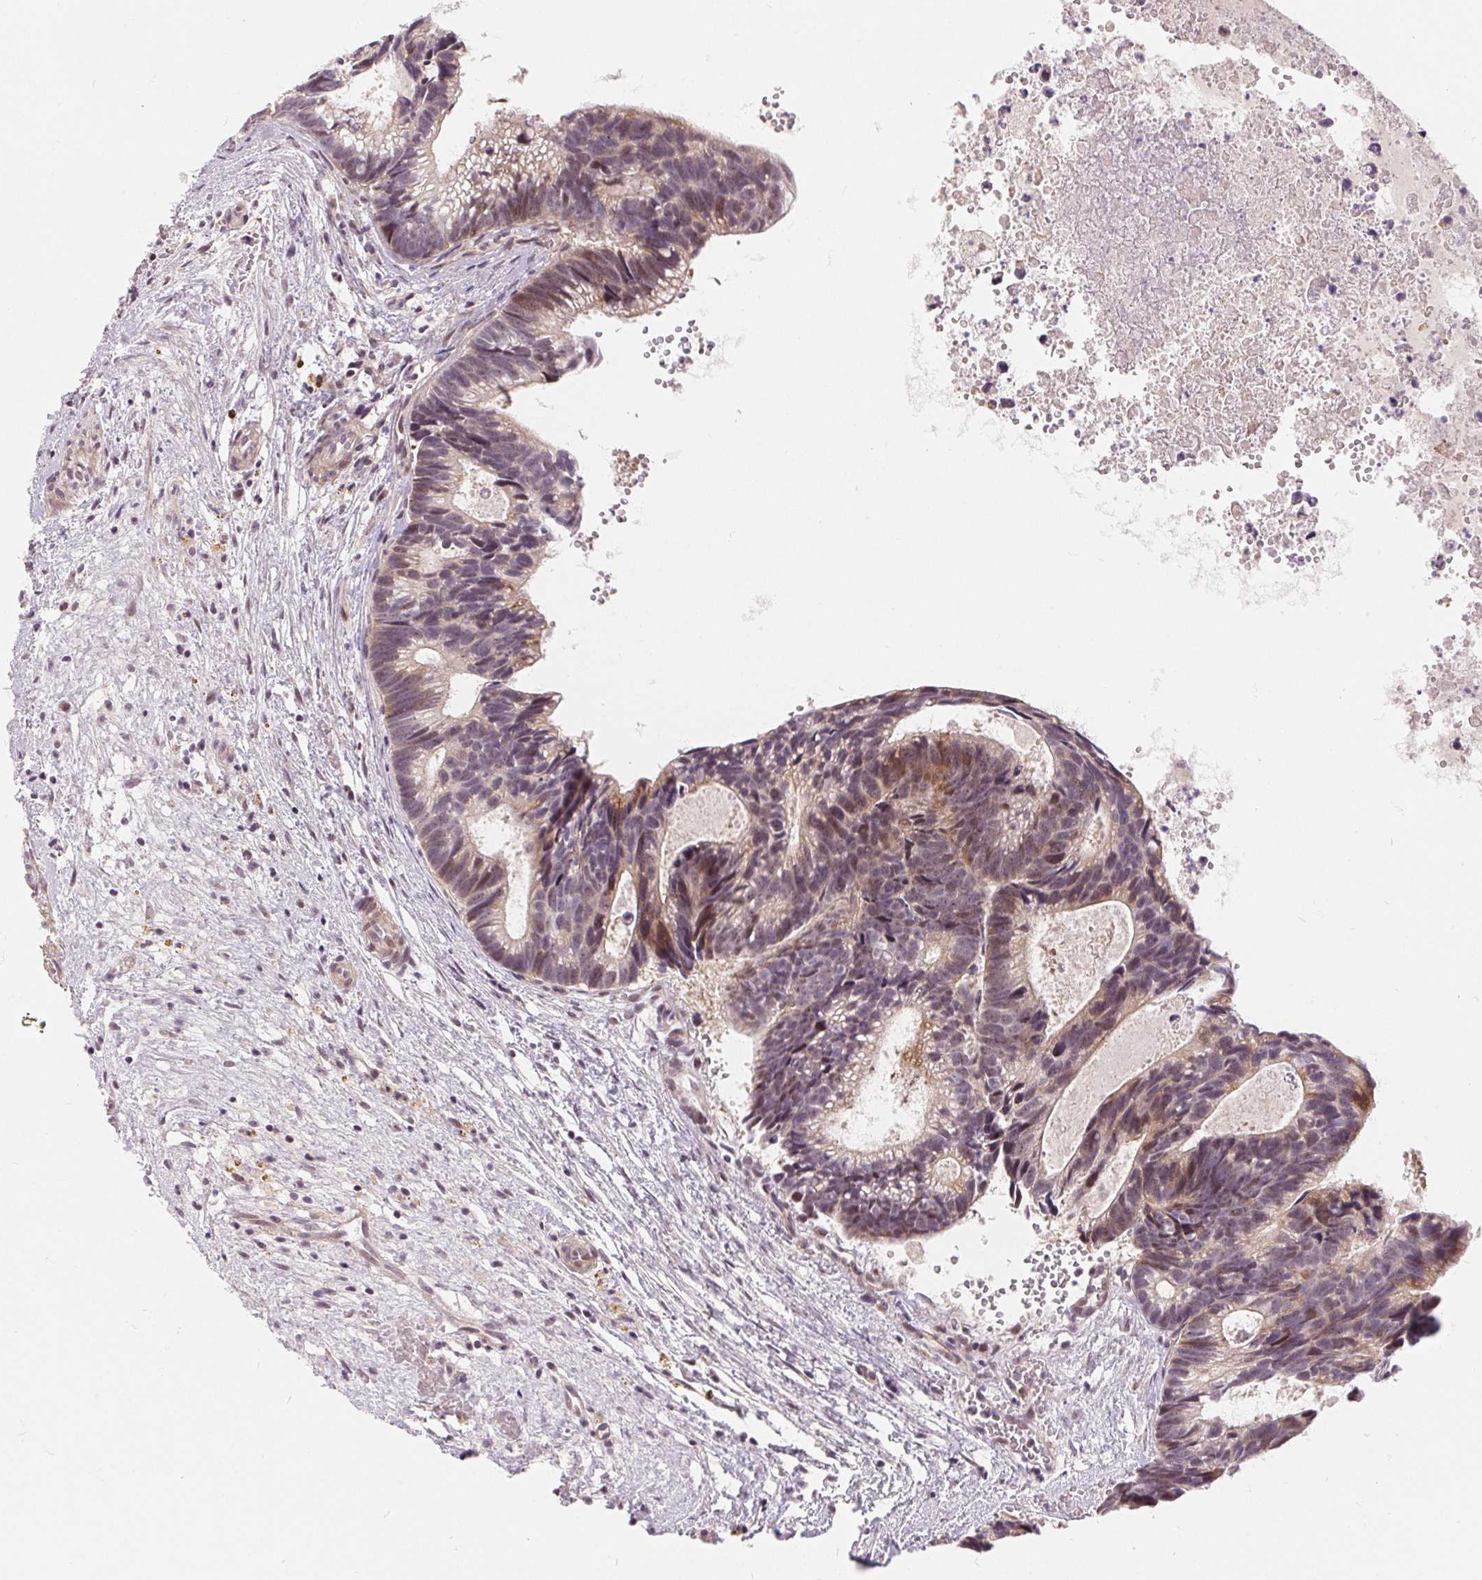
{"staining": {"intensity": "moderate", "quantity": "<25%", "location": "nuclear"}, "tissue": "head and neck cancer", "cell_type": "Tumor cells", "image_type": "cancer", "snomed": [{"axis": "morphology", "description": "Adenocarcinoma, NOS"}, {"axis": "topography", "description": "Head-Neck"}], "caption": "Protein staining displays moderate nuclear positivity in approximately <25% of tumor cells in head and neck cancer.", "gene": "NRG2", "patient": {"sex": "male", "age": 62}}